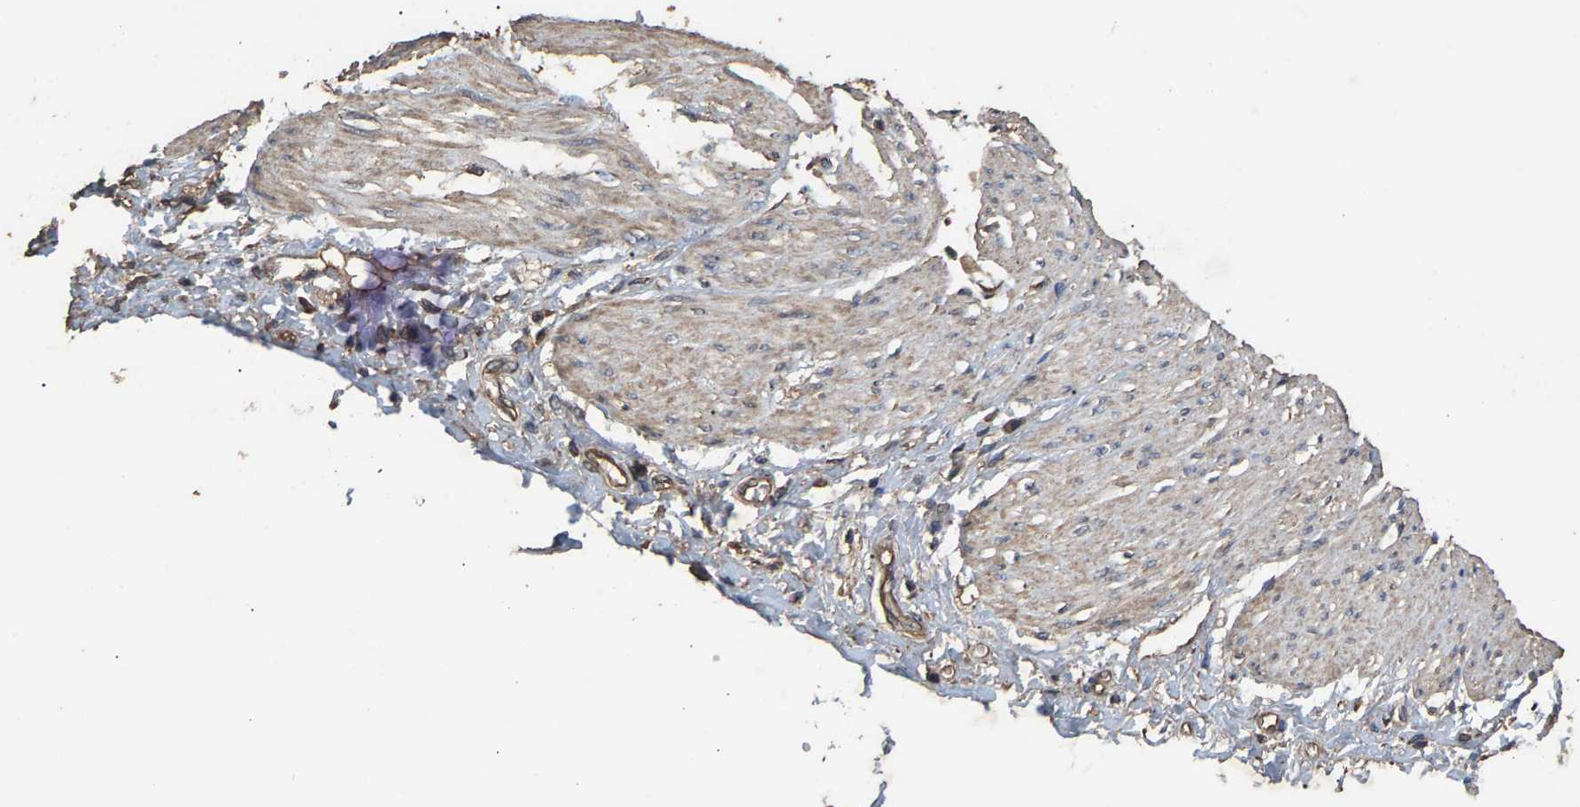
{"staining": {"intensity": "strong", "quantity": ">75%", "location": "cytoplasmic/membranous"}, "tissue": "adipose tissue", "cell_type": "Adipocytes", "image_type": "normal", "snomed": [{"axis": "morphology", "description": "Normal tissue, NOS"}, {"axis": "morphology", "description": "Adenocarcinoma, NOS"}, {"axis": "topography", "description": "Colon"}, {"axis": "topography", "description": "Peripheral nerve tissue"}], "caption": "Immunohistochemical staining of benign human adipose tissue reveals high levels of strong cytoplasmic/membranous positivity in about >75% of adipocytes.", "gene": "HTRA3", "patient": {"sex": "male", "age": 14}}